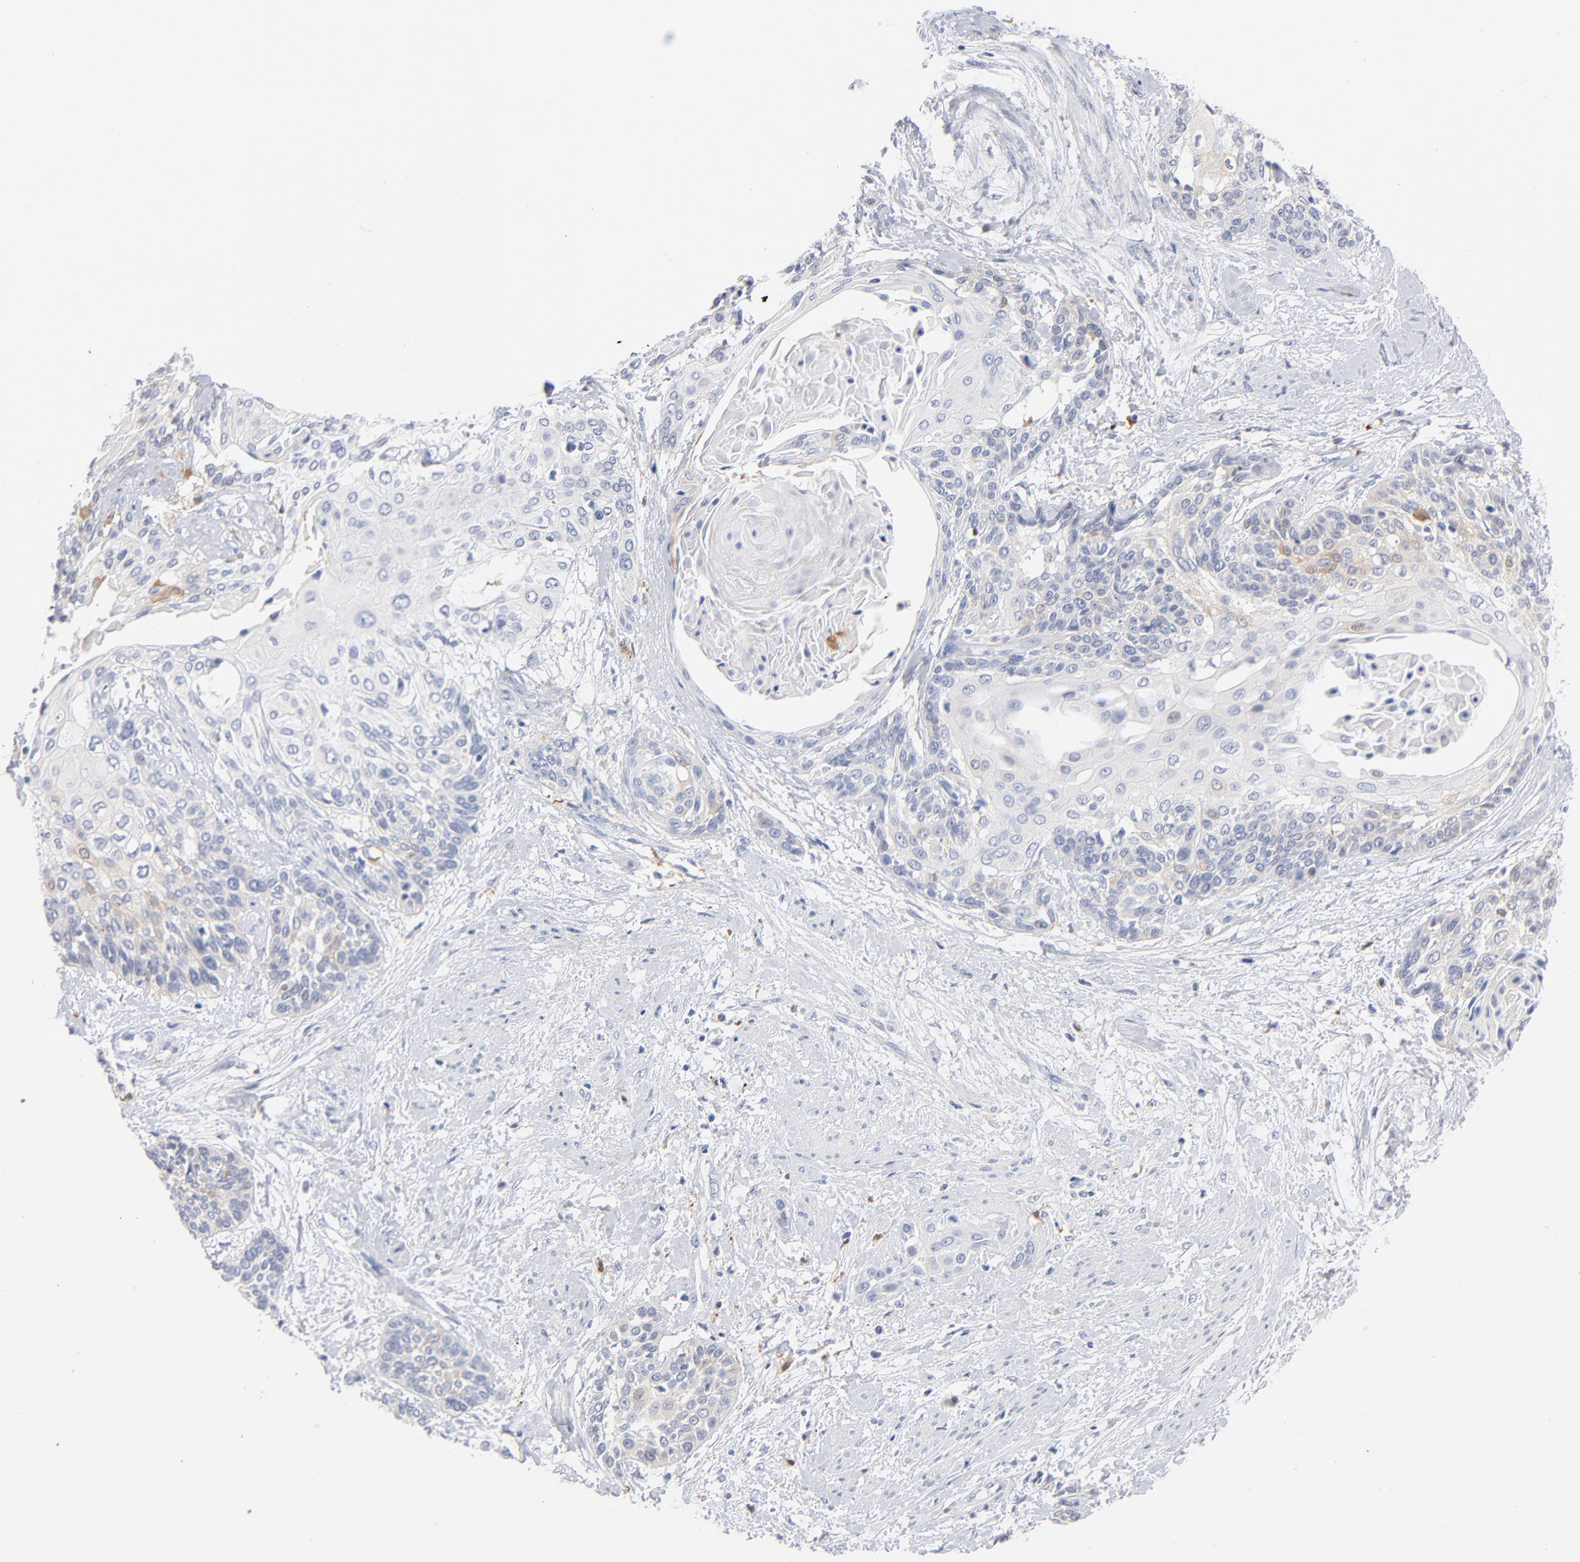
{"staining": {"intensity": "negative", "quantity": "none", "location": "none"}, "tissue": "cervical cancer", "cell_type": "Tumor cells", "image_type": "cancer", "snomed": [{"axis": "morphology", "description": "Squamous cell carcinoma, NOS"}, {"axis": "topography", "description": "Cervix"}], "caption": "IHC photomicrograph of neoplastic tissue: cervical squamous cell carcinoma stained with DAB displays no significant protein expression in tumor cells. Nuclei are stained in blue.", "gene": "IFIT2", "patient": {"sex": "female", "age": 57}}